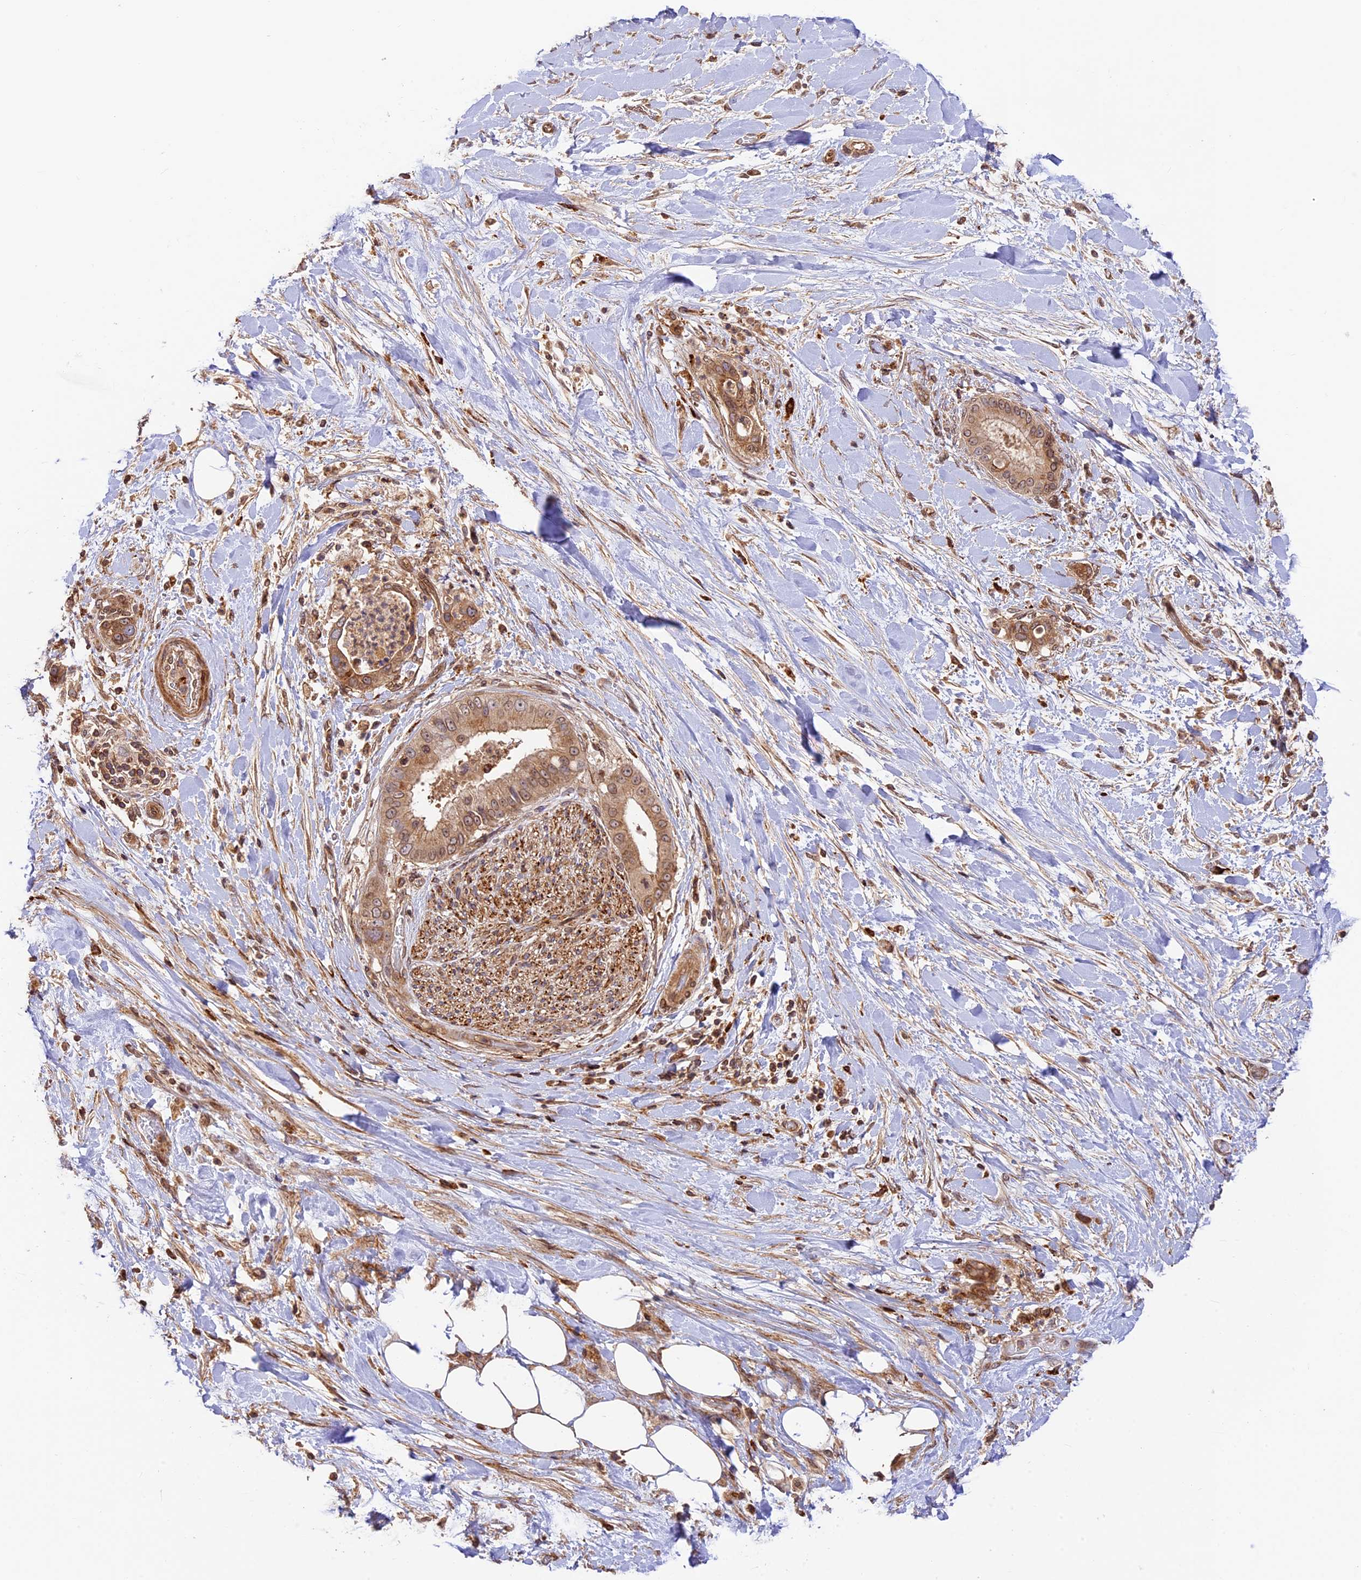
{"staining": {"intensity": "moderate", "quantity": ">75%", "location": "cytoplasmic/membranous,nuclear"}, "tissue": "liver cancer", "cell_type": "Tumor cells", "image_type": "cancer", "snomed": [{"axis": "morphology", "description": "Cholangiocarcinoma"}, {"axis": "topography", "description": "Liver"}], "caption": "Brown immunohistochemical staining in liver cancer (cholangiocarcinoma) shows moderate cytoplasmic/membranous and nuclear expression in about >75% of tumor cells.", "gene": "DGKH", "patient": {"sex": "female", "age": 54}}